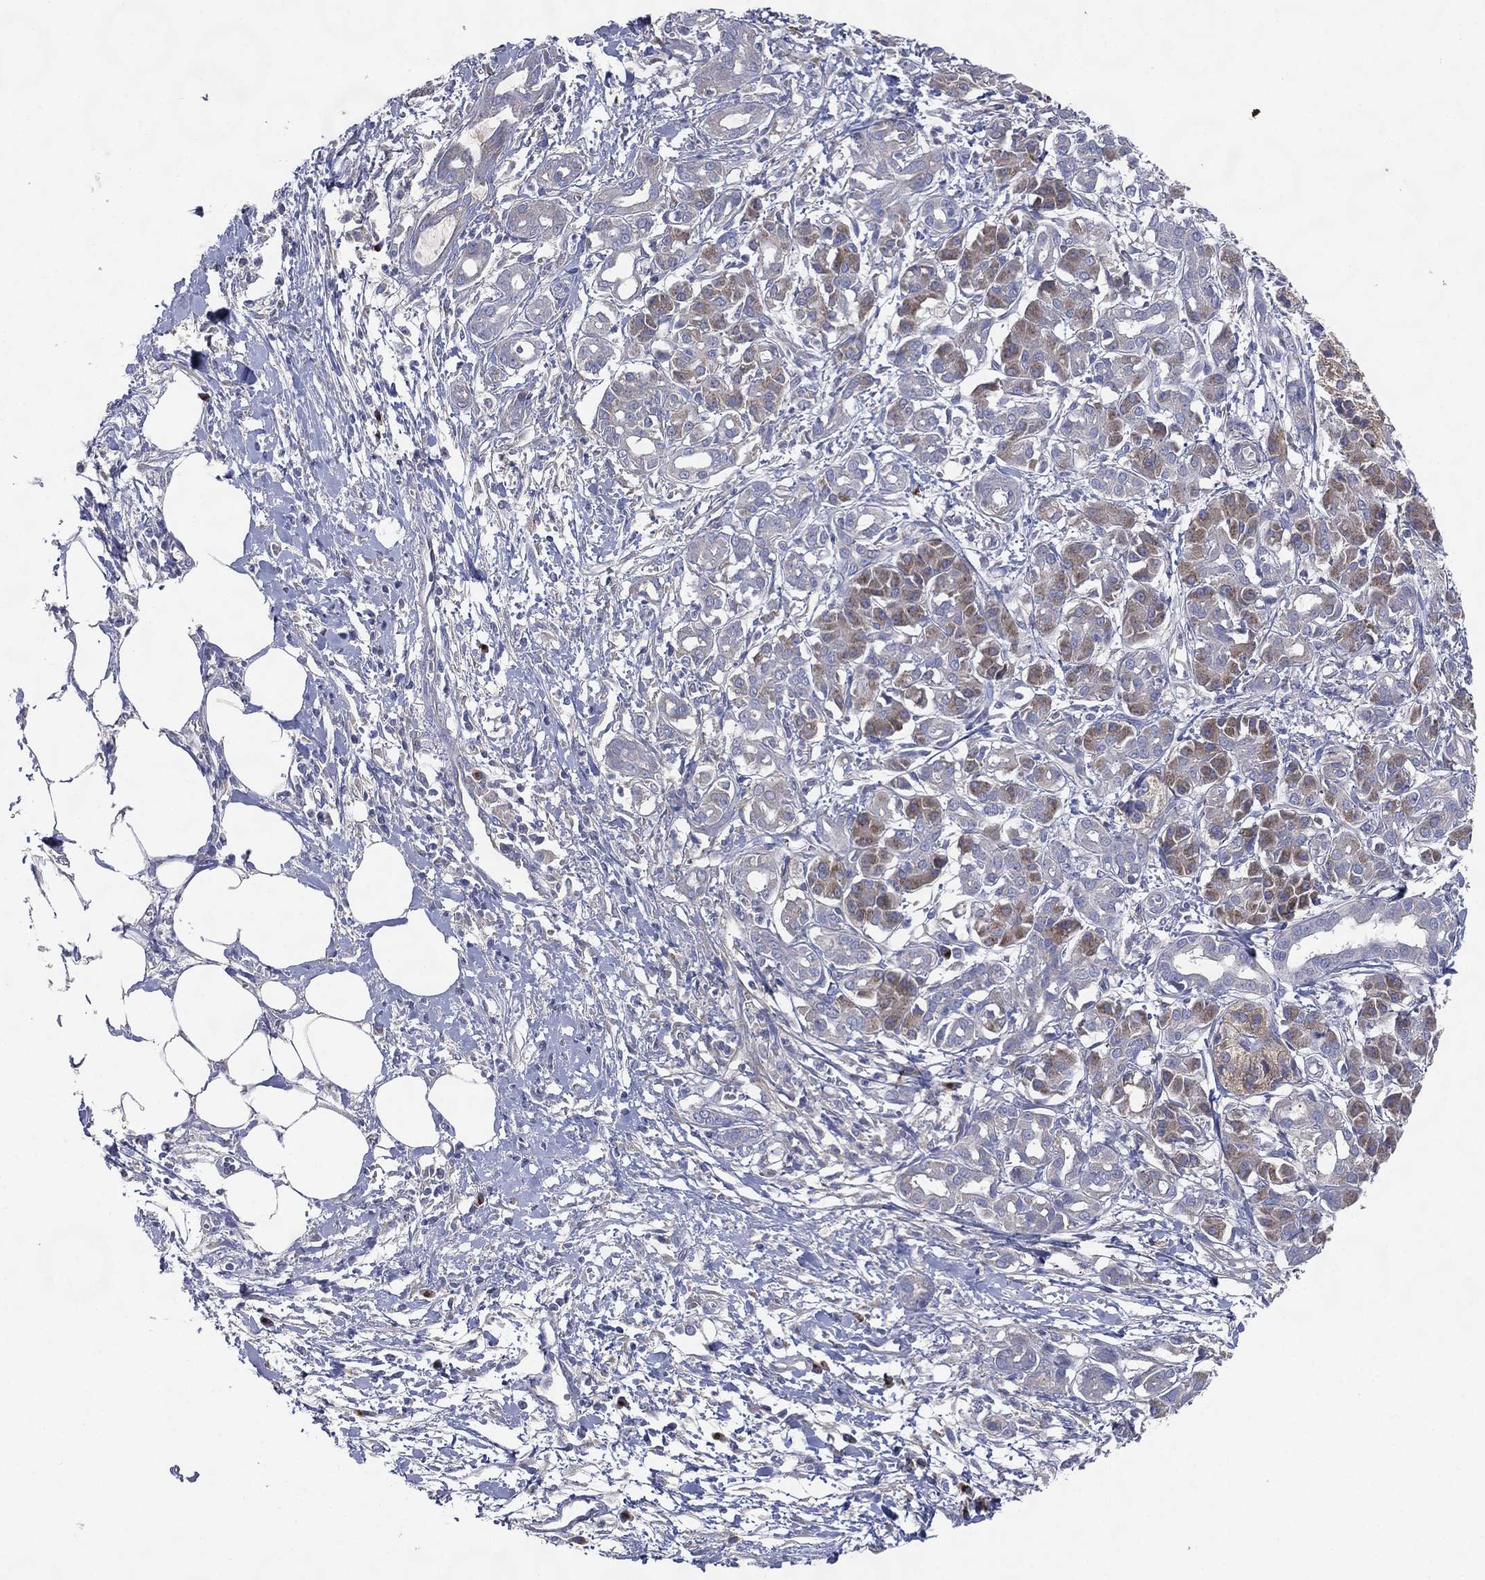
{"staining": {"intensity": "moderate", "quantity": "<25%", "location": "cytoplasmic/membranous"}, "tissue": "pancreatic cancer", "cell_type": "Tumor cells", "image_type": "cancer", "snomed": [{"axis": "morphology", "description": "Adenocarcinoma, NOS"}, {"axis": "topography", "description": "Pancreas"}], "caption": "A low amount of moderate cytoplasmic/membranous staining is seen in about <25% of tumor cells in adenocarcinoma (pancreatic) tissue.", "gene": "ATP8A2", "patient": {"sex": "male", "age": 72}}